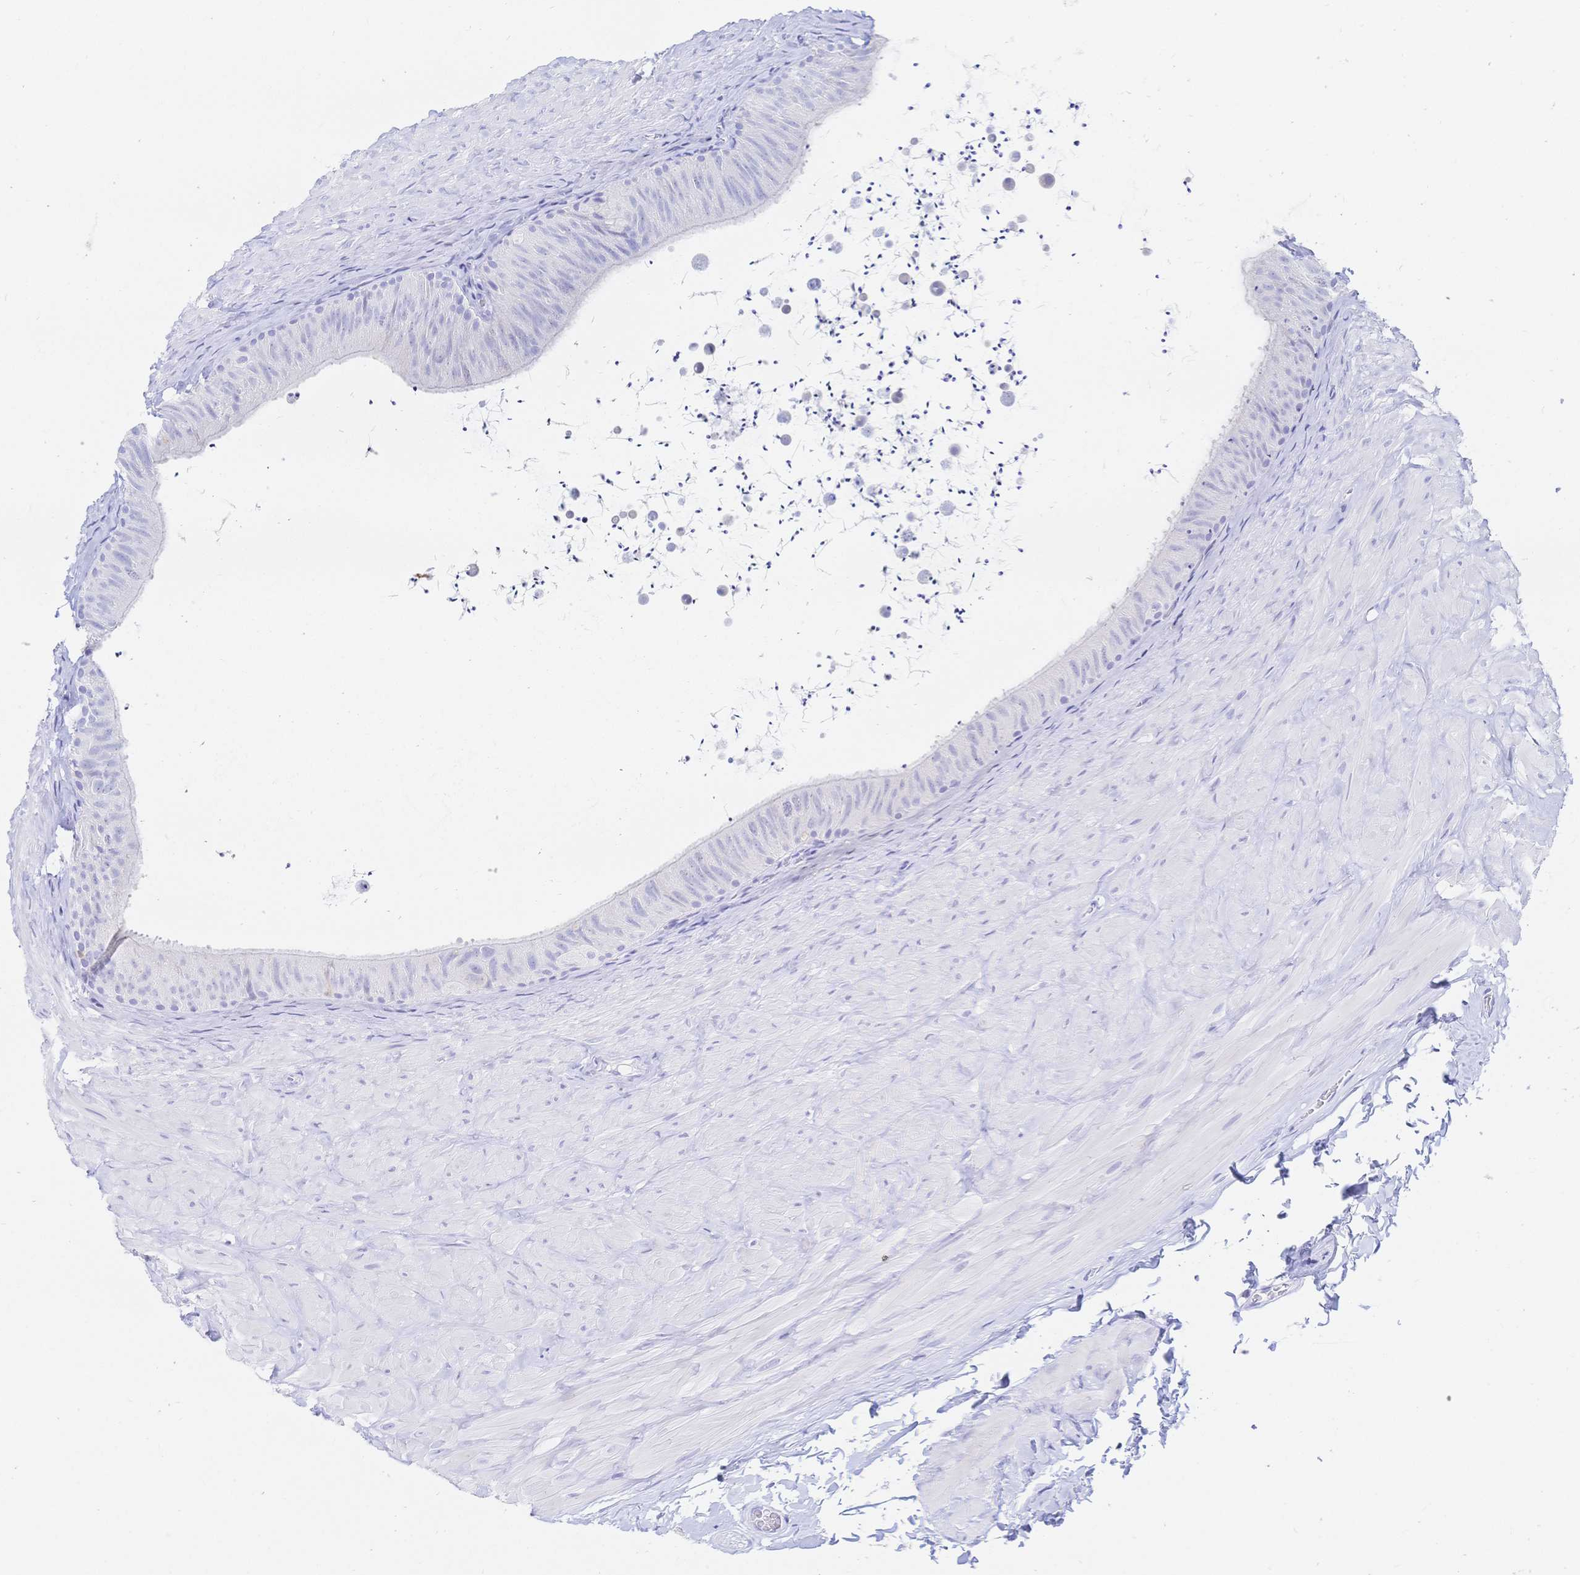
{"staining": {"intensity": "negative", "quantity": "none", "location": "none"}, "tissue": "epididymis", "cell_type": "Glandular cells", "image_type": "normal", "snomed": [{"axis": "morphology", "description": "Normal tissue, NOS"}, {"axis": "topography", "description": "Epididymis, spermatic cord, NOS"}, {"axis": "topography", "description": "Epididymis"}], "caption": "Immunohistochemistry (IHC) micrograph of benign epididymis stained for a protein (brown), which reveals no positivity in glandular cells.", "gene": "RRM1", "patient": {"sex": "male", "age": 31}}